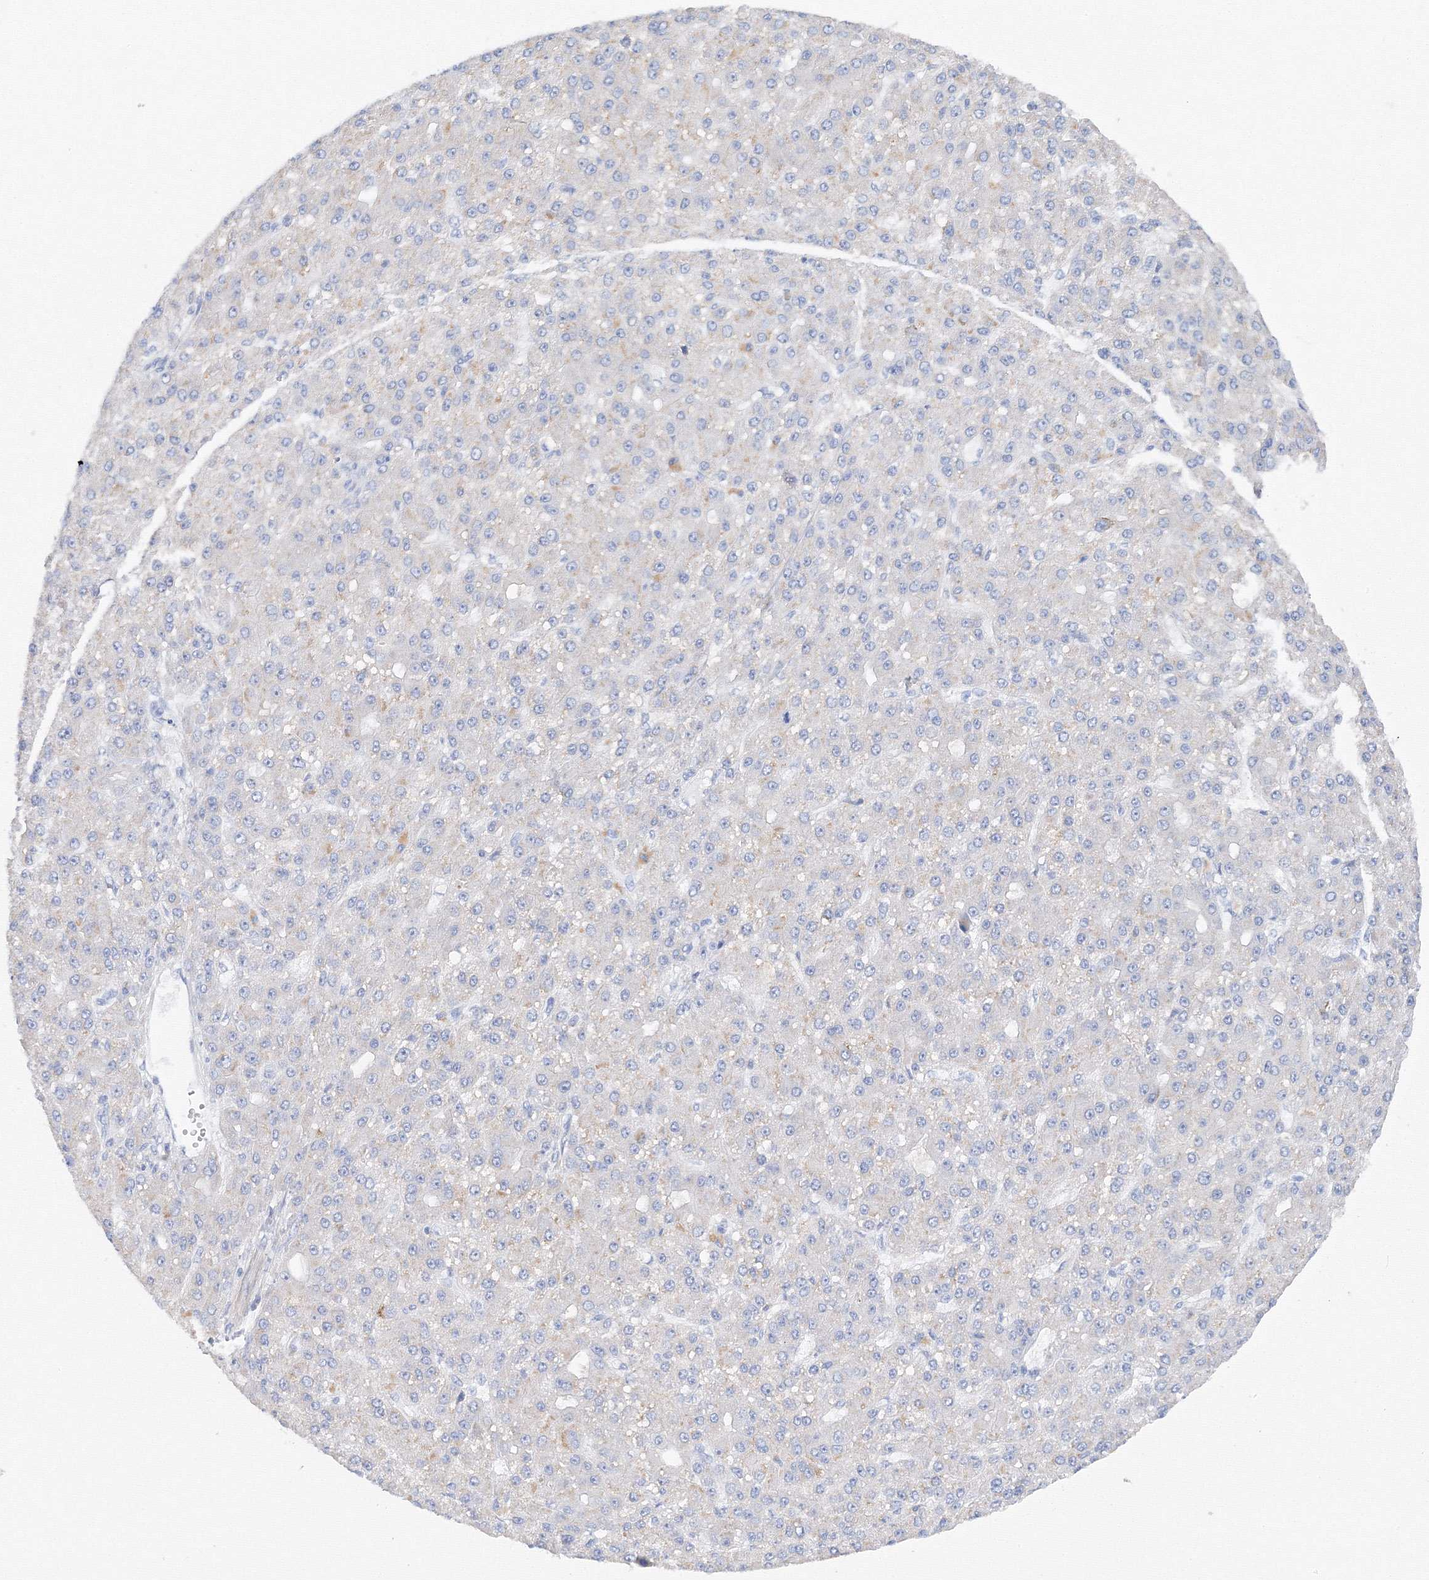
{"staining": {"intensity": "negative", "quantity": "none", "location": "none"}, "tissue": "liver cancer", "cell_type": "Tumor cells", "image_type": "cancer", "snomed": [{"axis": "morphology", "description": "Carcinoma, Hepatocellular, NOS"}, {"axis": "topography", "description": "Liver"}], "caption": "This is a micrograph of IHC staining of liver hepatocellular carcinoma, which shows no expression in tumor cells.", "gene": "TAMM41", "patient": {"sex": "male", "age": 67}}